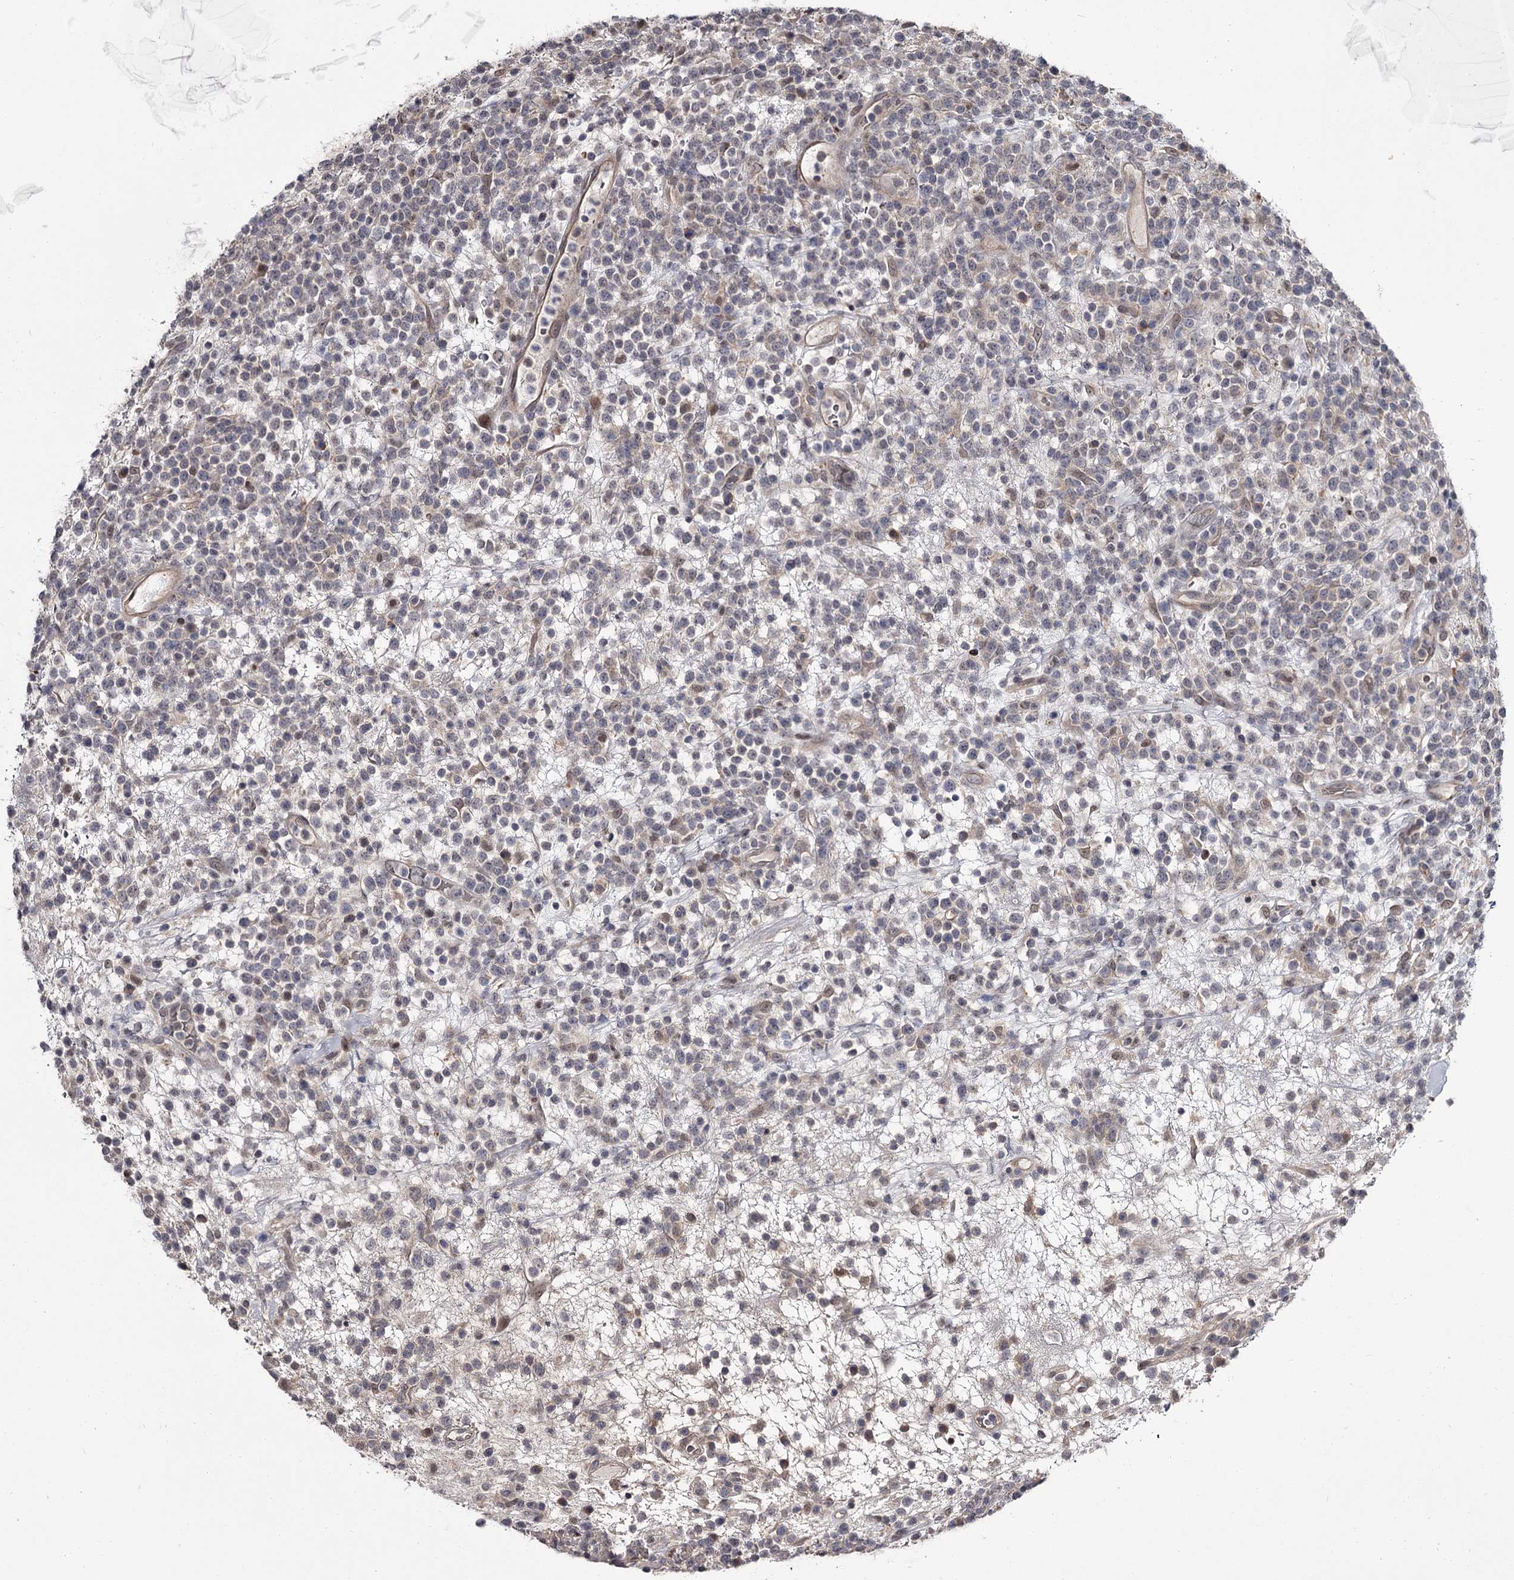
{"staining": {"intensity": "negative", "quantity": "none", "location": "none"}, "tissue": "lymphoma", "cell_type": "Tumor cells", "image_type": "cancer", "snomed": [{"axis": "morphology", "description": "Malignant lymphoma, non-Hodgkin's type, High grade"}, {"axis": "topography", "description": "Colon"}], "caption": "A photomicrograph of human lymphoma is negative for staining in tumor cells.", "gene": "DAO", "patient": {"sex": "female", "age": 53}}